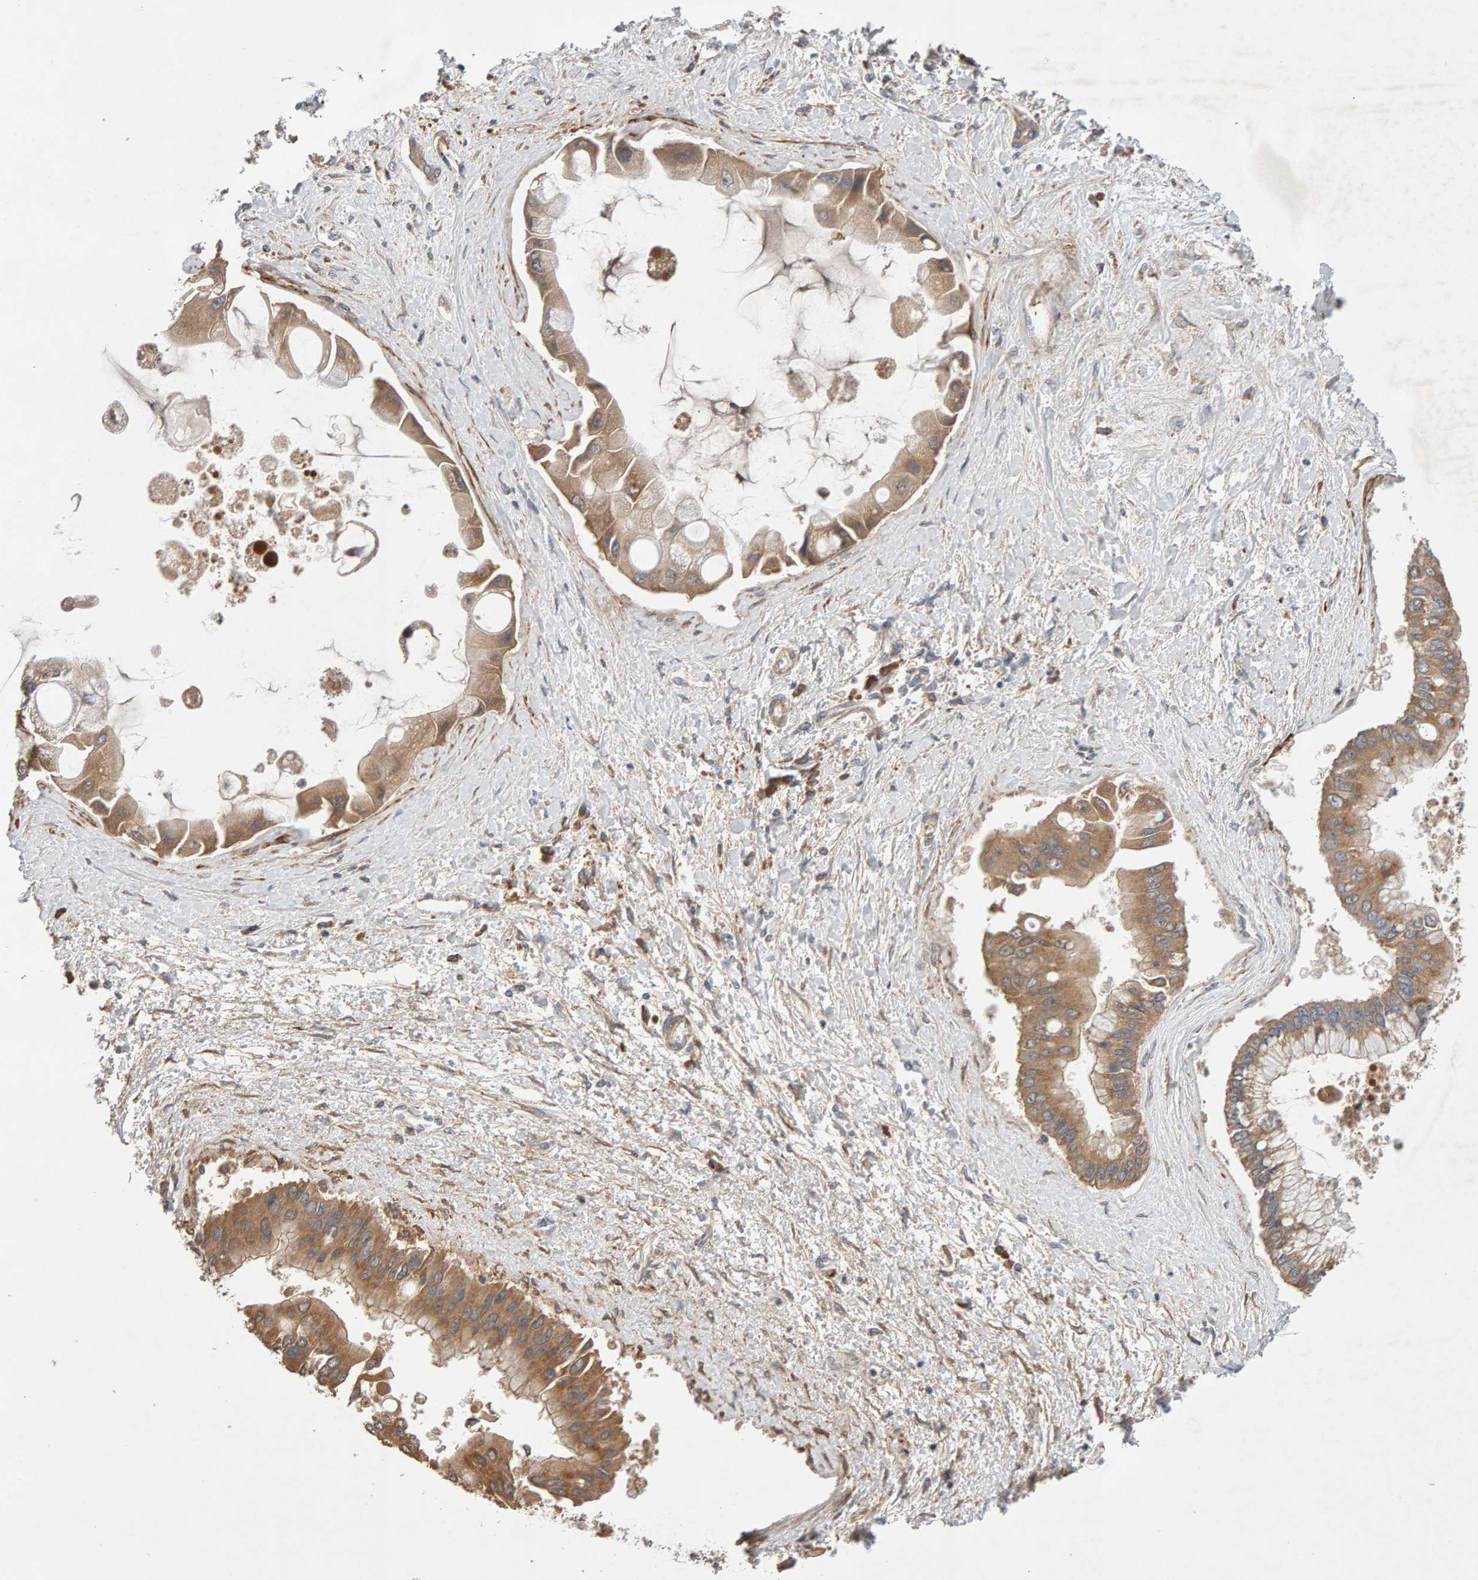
{"staining": {"intensity": "moderate", "quantity": ">75%", "location": "cytoplasmic/membranous"}, "tissue": "liver cancer", "cell_type": "Tumor cells", "image_type": "cancer", "snomed": [{"axis": "morphology", "description": "Cholangiocarcinoma"}, {"axis": "topography", "description": "Liver"}], "caption": "The image reveals a brown stain indicating the presence of a protein in the cytoplasmic/membranous of tumor cells in liver cancer (cholangiocarcinoma).", "gene": "RNF19A", "patient": {"sex": "male", "age": 50}}